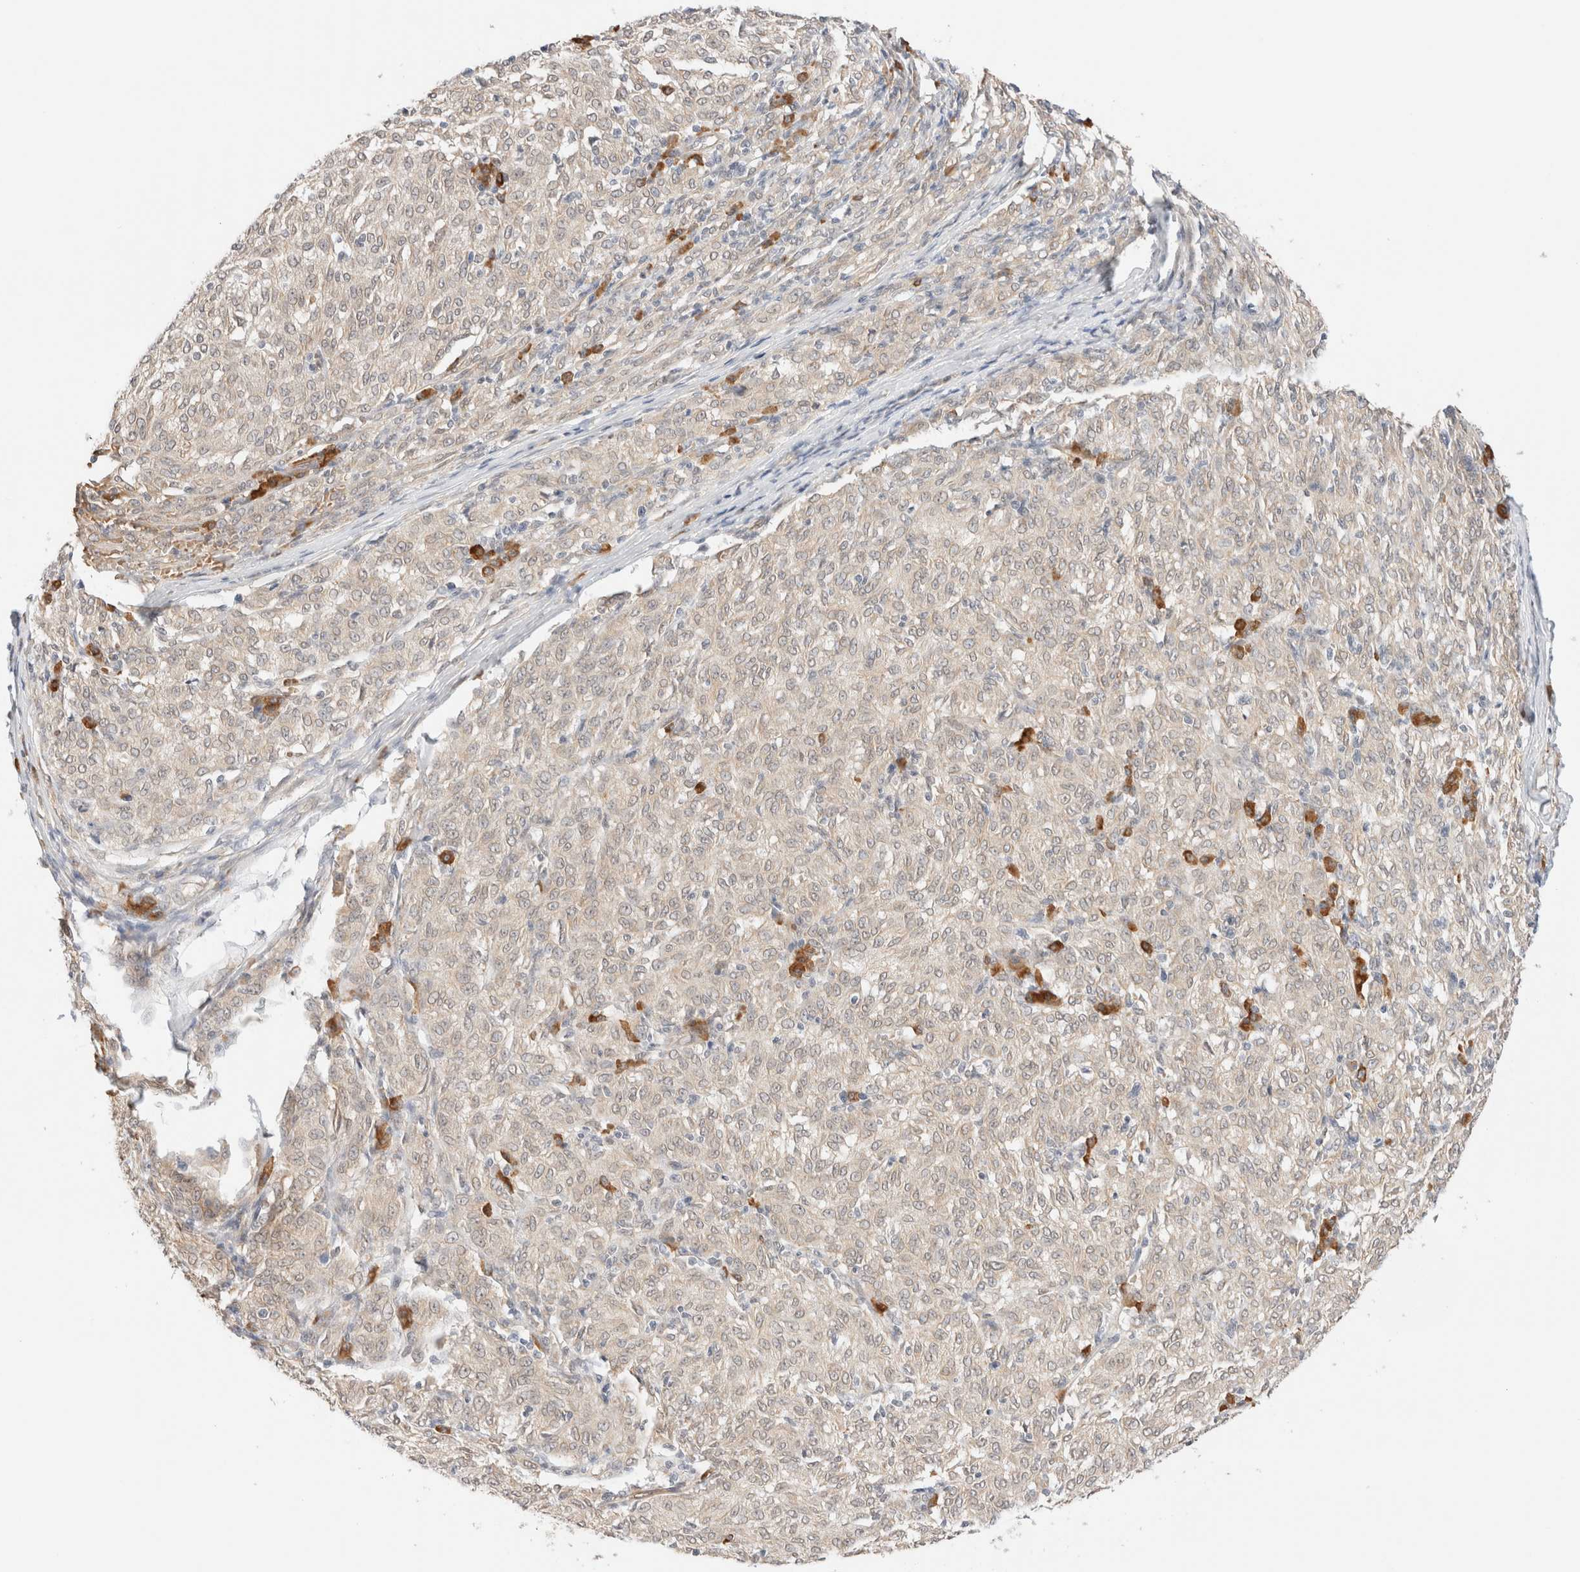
{"staining": {"intensity": "negative", "quantity": "none", "location": "none"}, "tissue": "melanoma", "cell_type": "Tumor cells", "image_type": "cancer", "snomed": [{"axis": "morphology", "description": "Malignant melanoma, NOS"}, {"axis": "topography", "description": "Skin"}], "caption": "Human melanoma stained for a protein using immunohistochemistry displays no staining in tumor cells.", "gene": "SYVN1", "patient": {"sex": "female", "age": 72}}